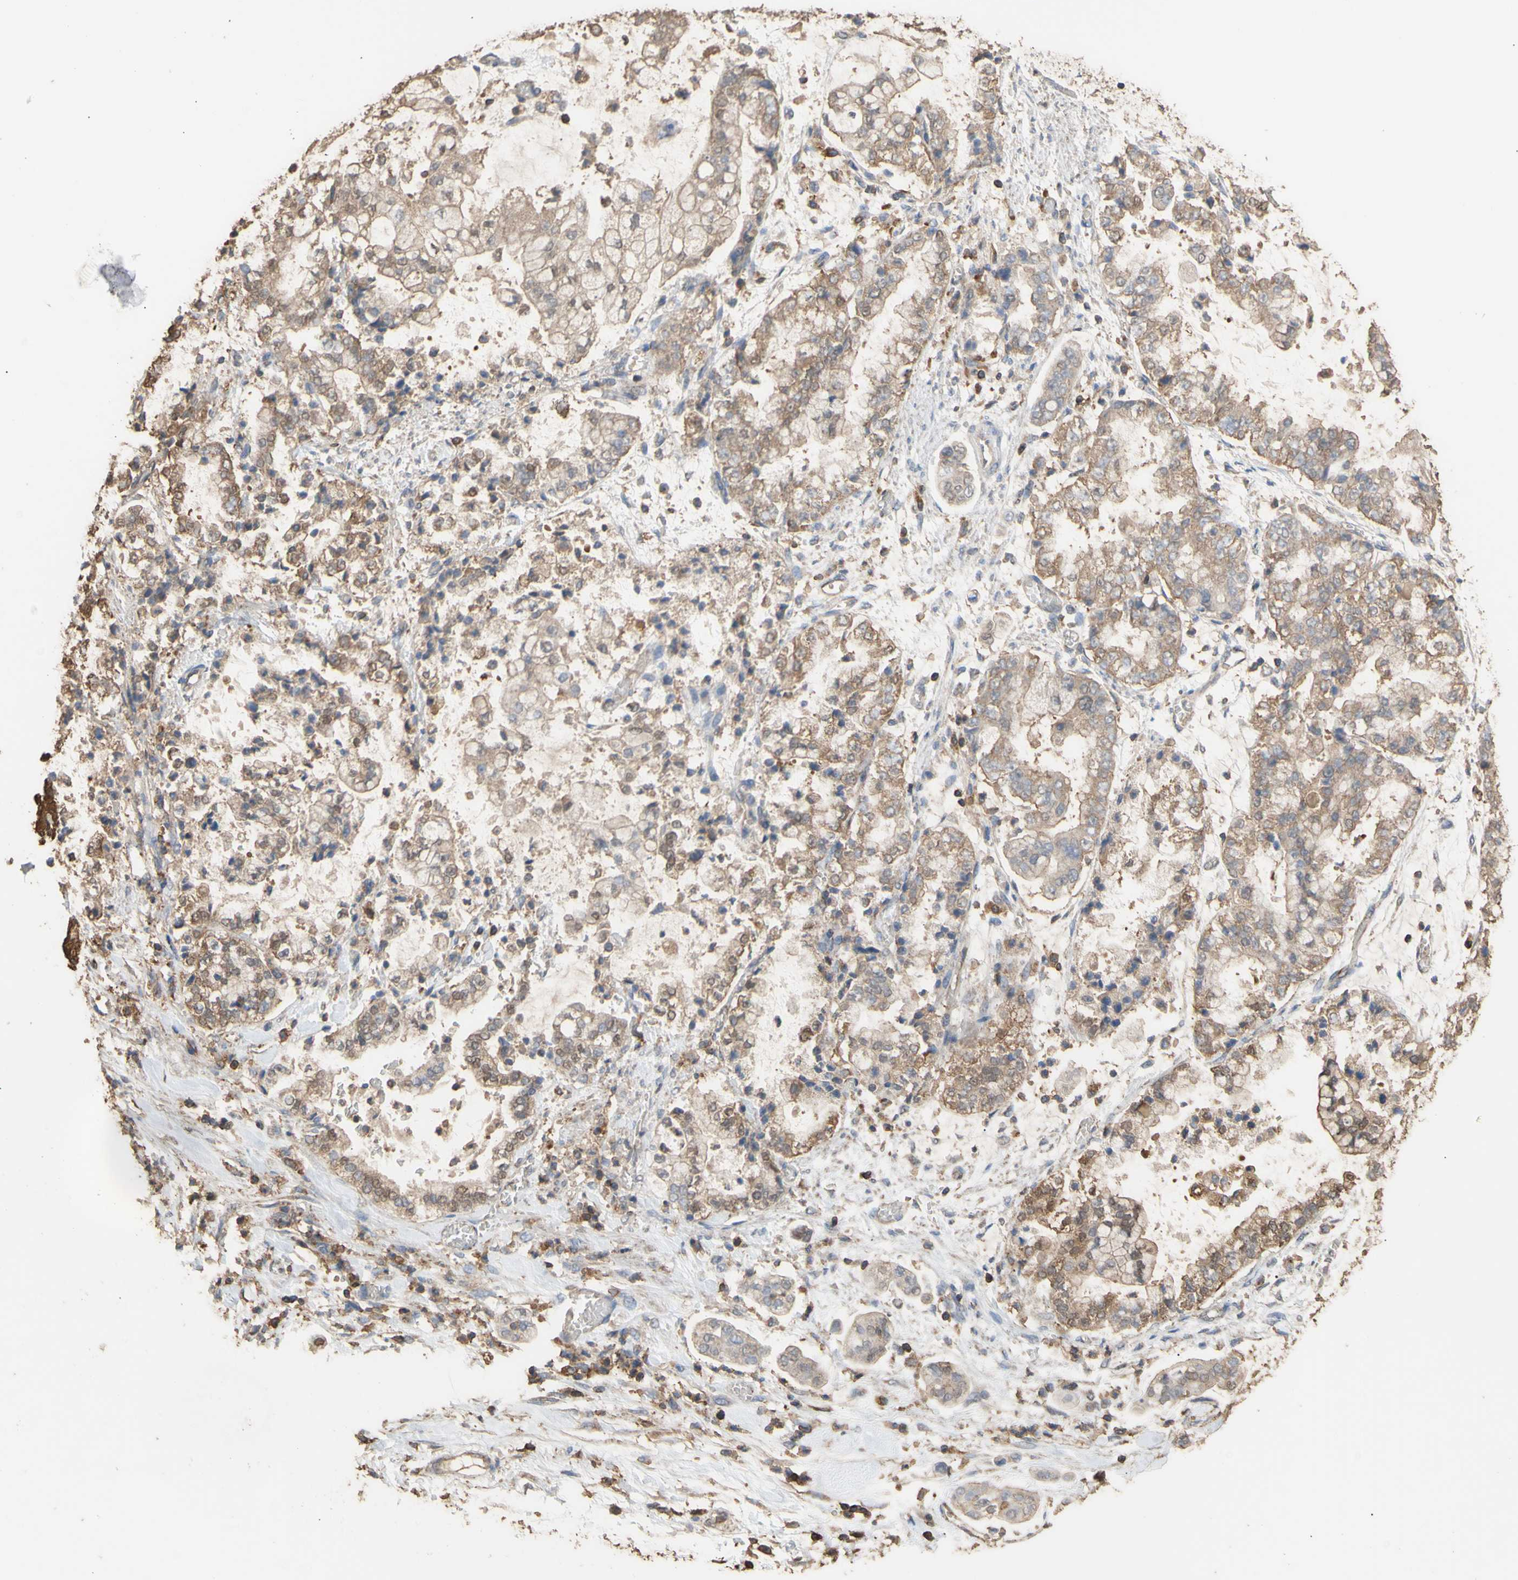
{"staining": {"intensity": "weak", "quantity": ">75%", "location": "cytoplasmic/membranous"}, "tissue": "stomach cancer", "cell_type": "Tumor cells", "image_type": "cancer", "snomed": [{"axis": "morphology", "description": "Adenocarcinoma, NOS"}, {"axis": "topography", "description": "Stomach"}], "caption": "A histopathology image of human stomach cancer (adenocarcinoma) stained for a protein demonstrates weak cytoplasmic/membranous brown staining in tumor cells.", "gene": "ALDH9A1", "patient": {"sex": "male", "age": 76}}